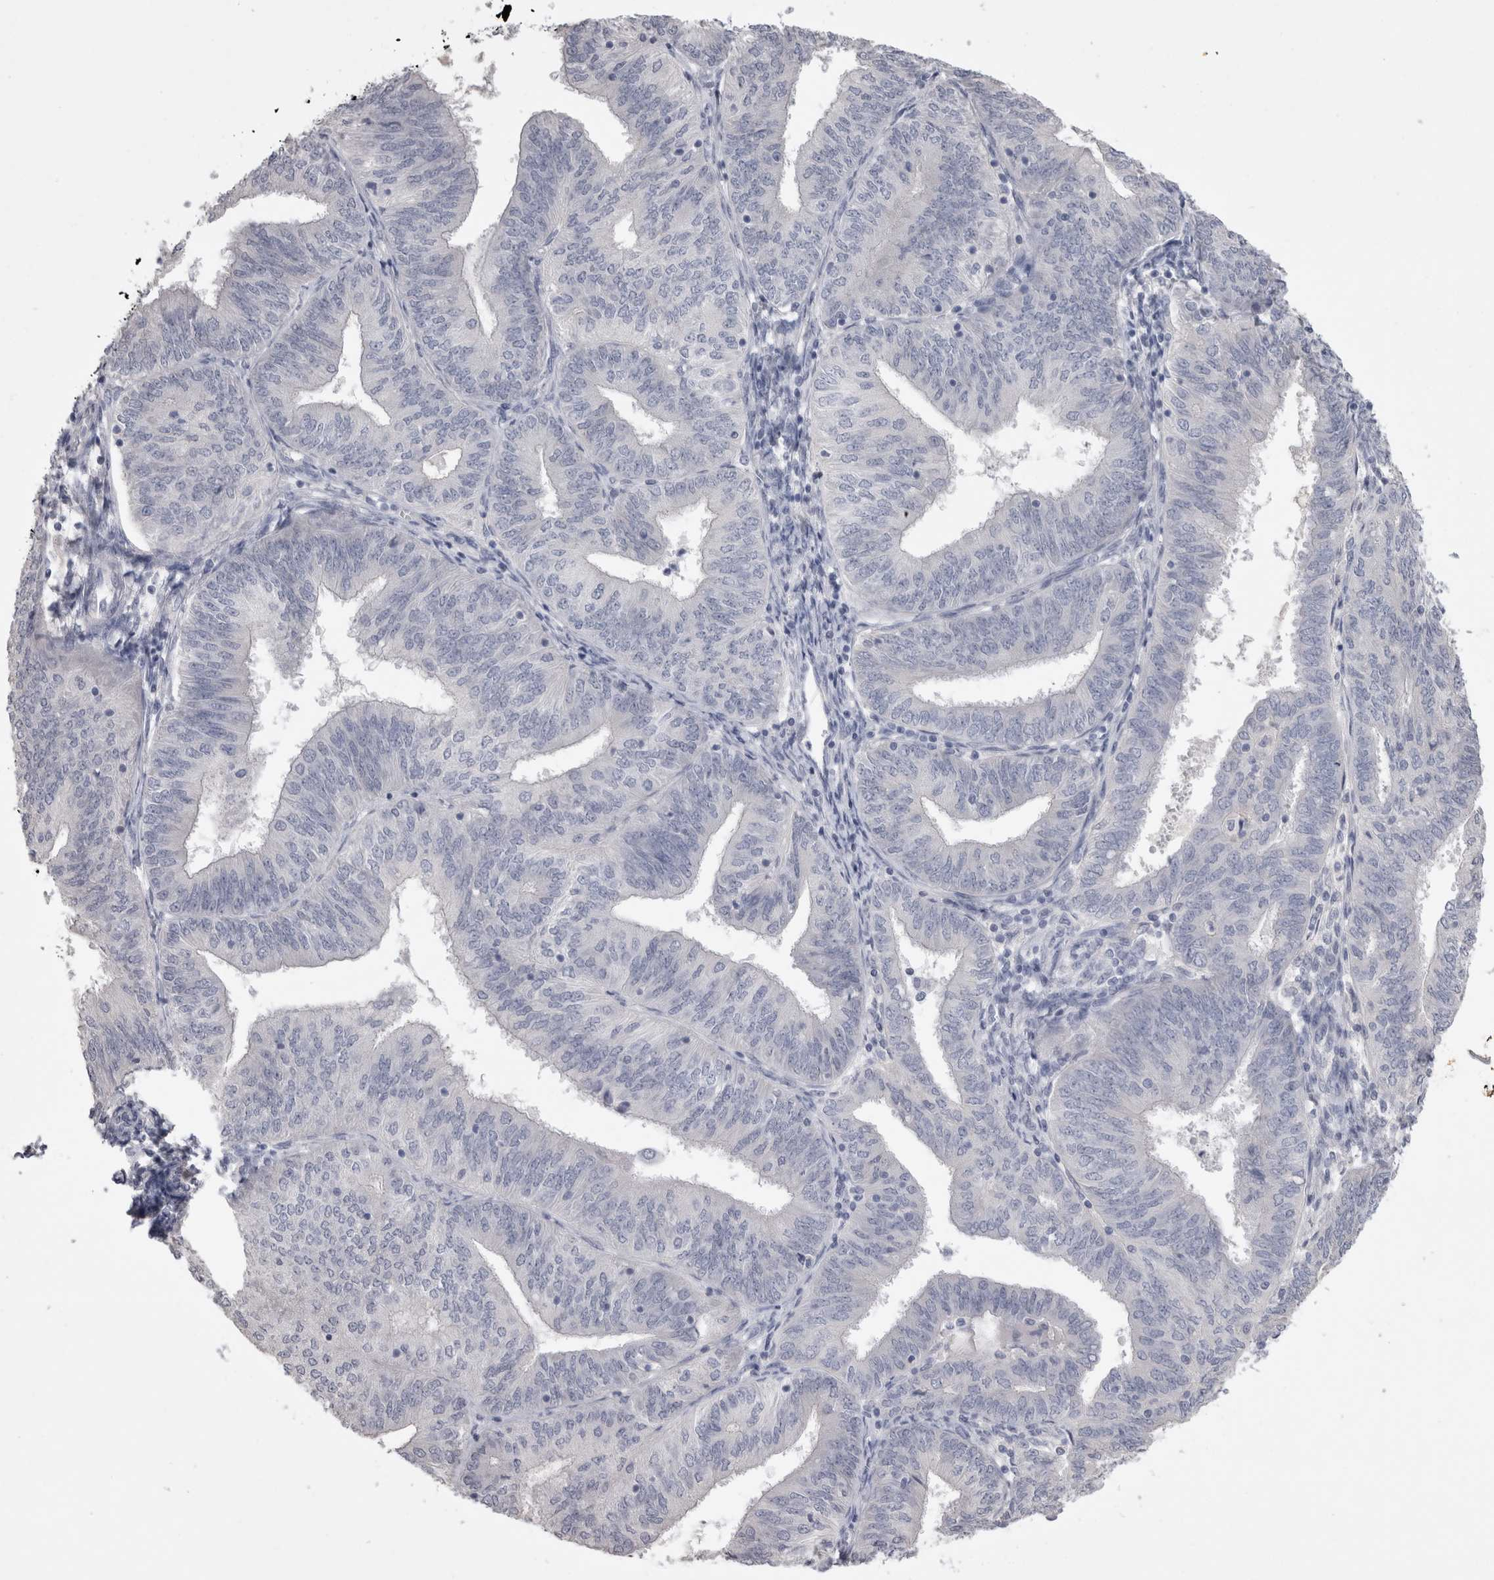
{"staining": {"intensity": "negative", "quantity": "none", "location": "none"}, "tissue": "endometrial cancer", "cell_type": "Tumor cells", "image_type": "cancer", "snomed": [{"axis": "morphology", "description": "Adenocarcinoma, NOS"}, {"axis": "topography", "description": "Endometrium"}], "caption": "Protein analysis of endometrial adenocarcinoma reveals no significant positivity in tumor cells.", "gene": "ADAM2", "patient": {"sex": "female", "age": 58}}